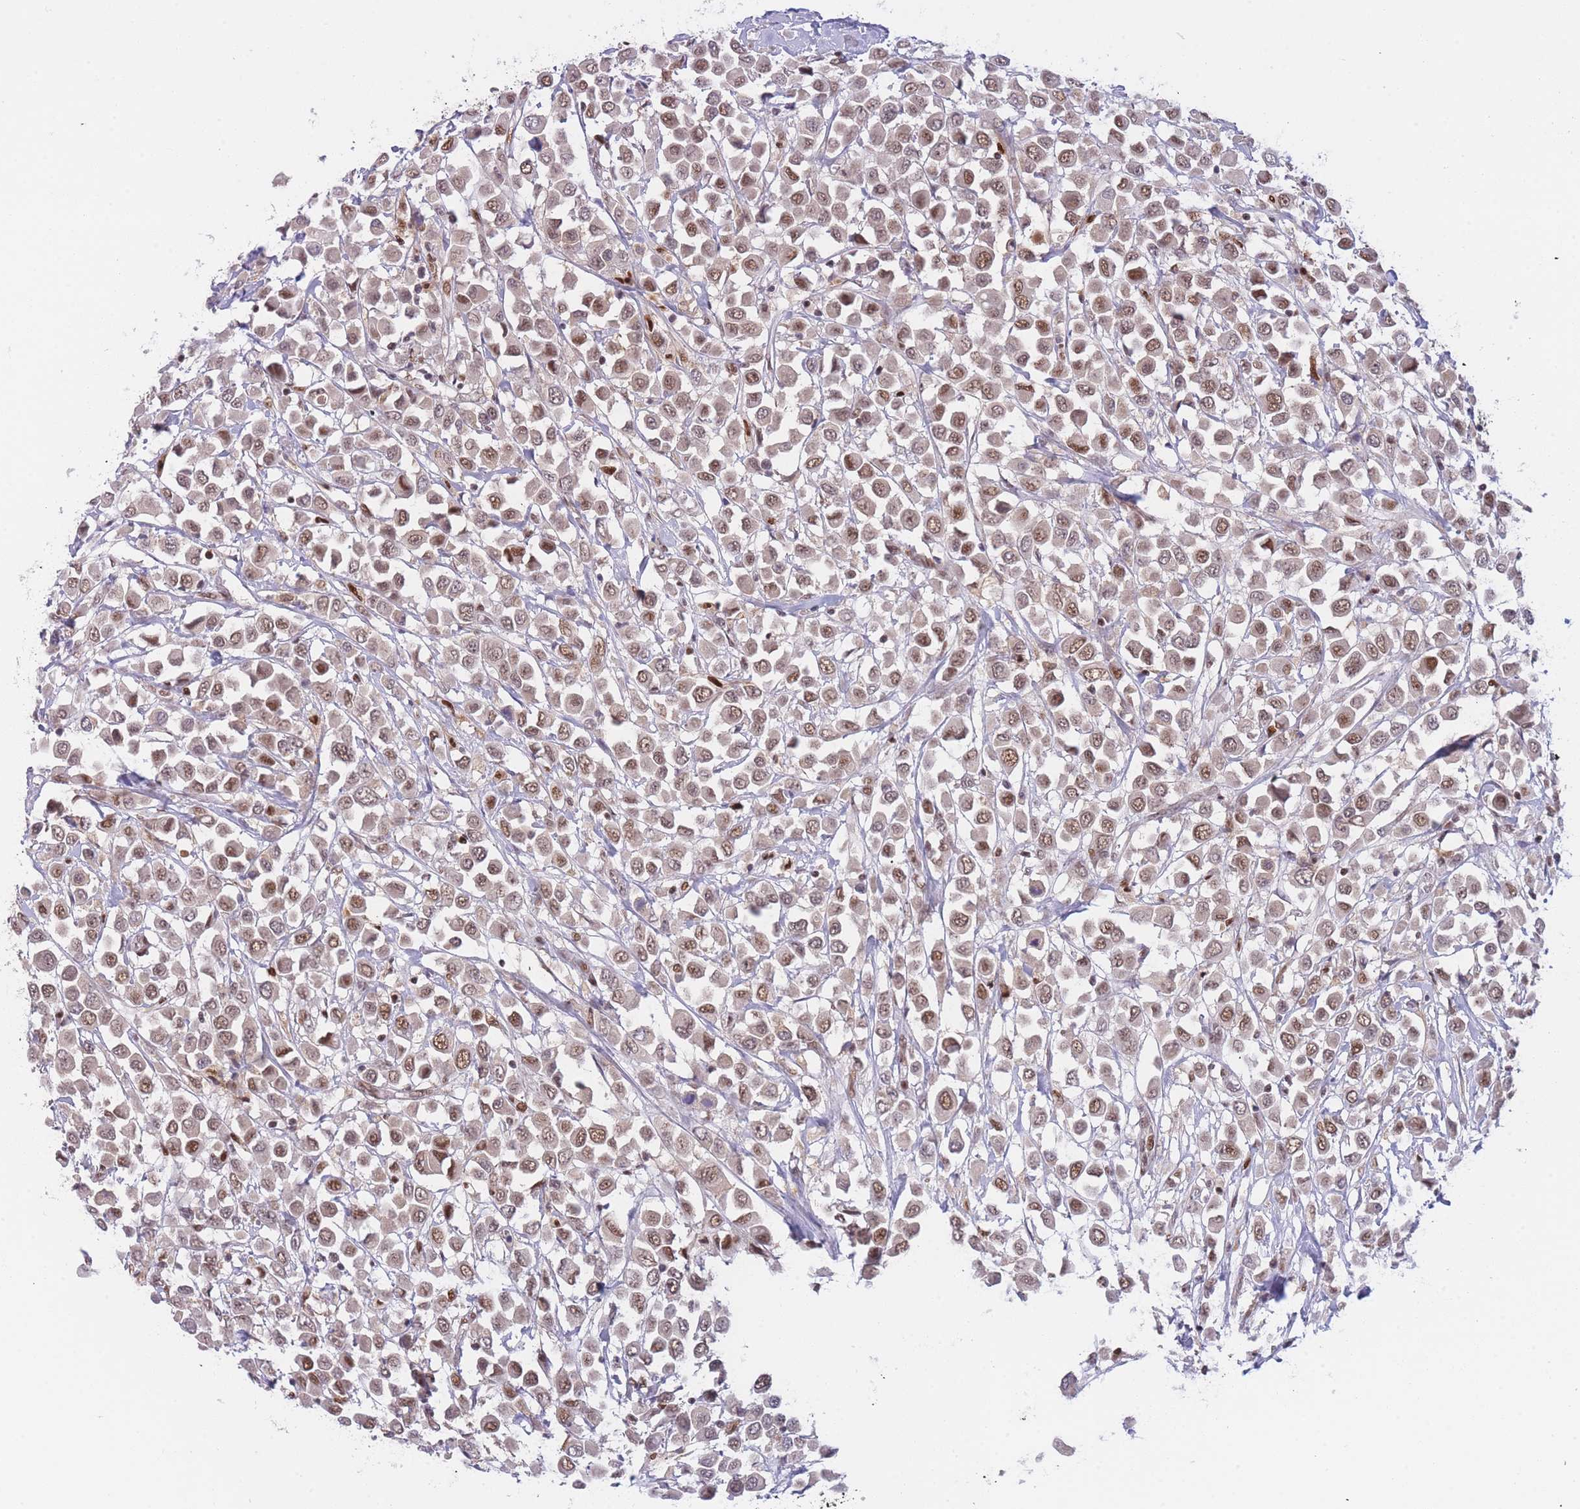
{"staining": {"intensity": "moderate", "quantity": ">75%", "location": "nuclear"}, "tissue": "breast cancer", "cell_type": "Tumor cells", "image_type": "cancer", "snomed": [{"axis": "morphology", "description": "Duct carcinoma"}, {"axis": "topography", "description": "Breast"}], "caption": "Moderate nuclear protein staining is appreciated in about >75% of tumor cells in infiltrating ductal carcinoma (breast).", "gene": "DEAF1", "patient": {"sex": "female", "age": 61}}